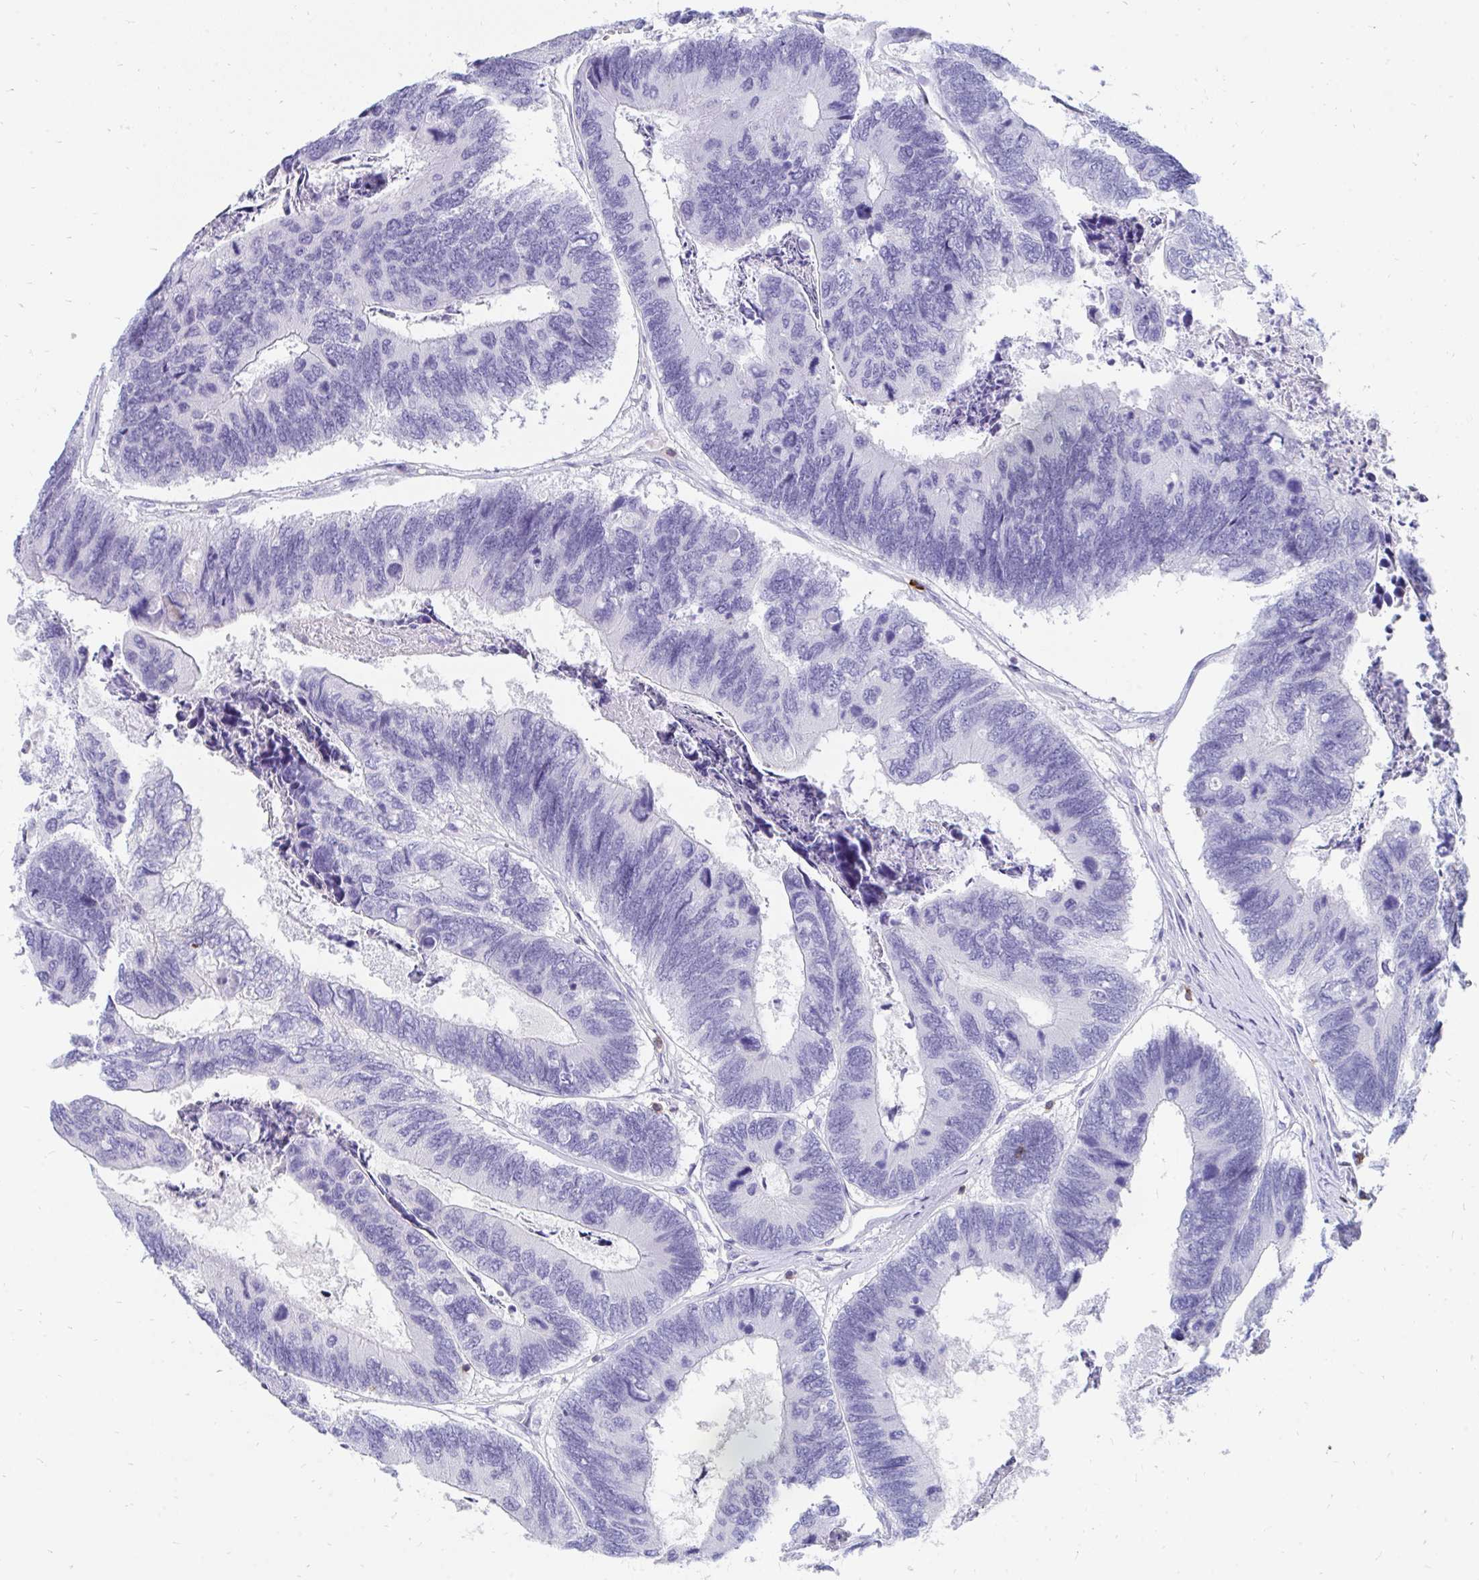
{"staining": {"intensity": "negative", "quantity": "none", "location": "none"}, "tissue": "colorectal cancer", "cell_type": "Tumor cells", "image_type": "cancer", "snomed": [{"axis": "morphology", "description": "Adenocarcinoma, NOS"}, {"axis": "topography", "description": "Colon"}], "caption": "Immunohistochemistry of human colorectal cancer demonstrates no staining in tumor cells.", "gene": "CD7", "patient": {"sex": "female", "age": 67}}